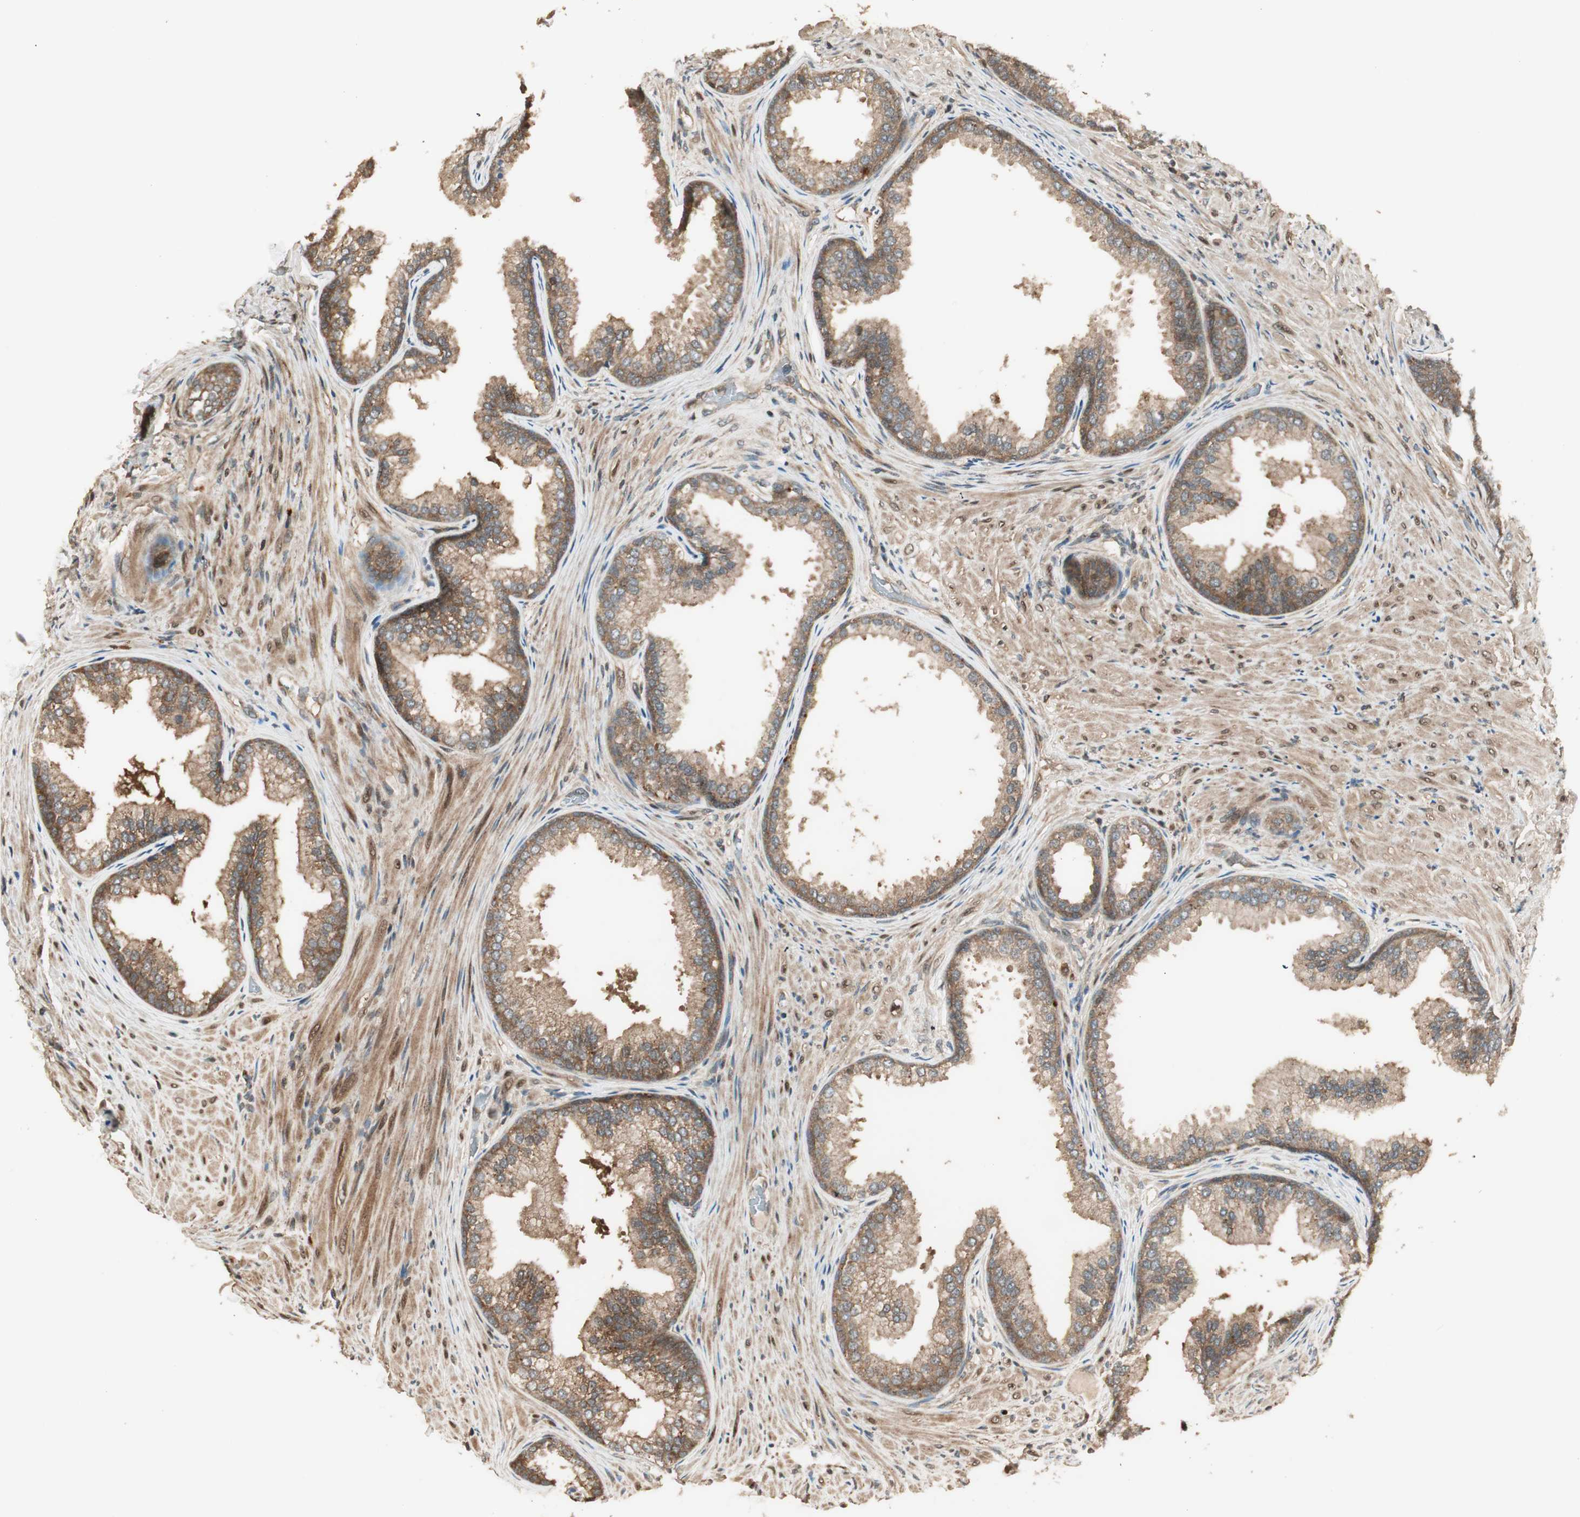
{"staining": {"intensity": "moderate", "quantity": ">75%", "location": "cytoplasmic/membranous"}, "tissue": "prostate", "cell_type": "Glandular cells", "image_type": "normal", "snomed": [{"axis": "morphology", "description": "Normal tissue, NOS"}, {"axis": "topography", "description": "Prostate"}], "caption": "A medium amount of moderate cytoplasmic/membranous positivity is seen in about >75% of glandular cells in normal prostate.", "gene": "CNOT4", "patient": {"sex": "male", "age": 76}}